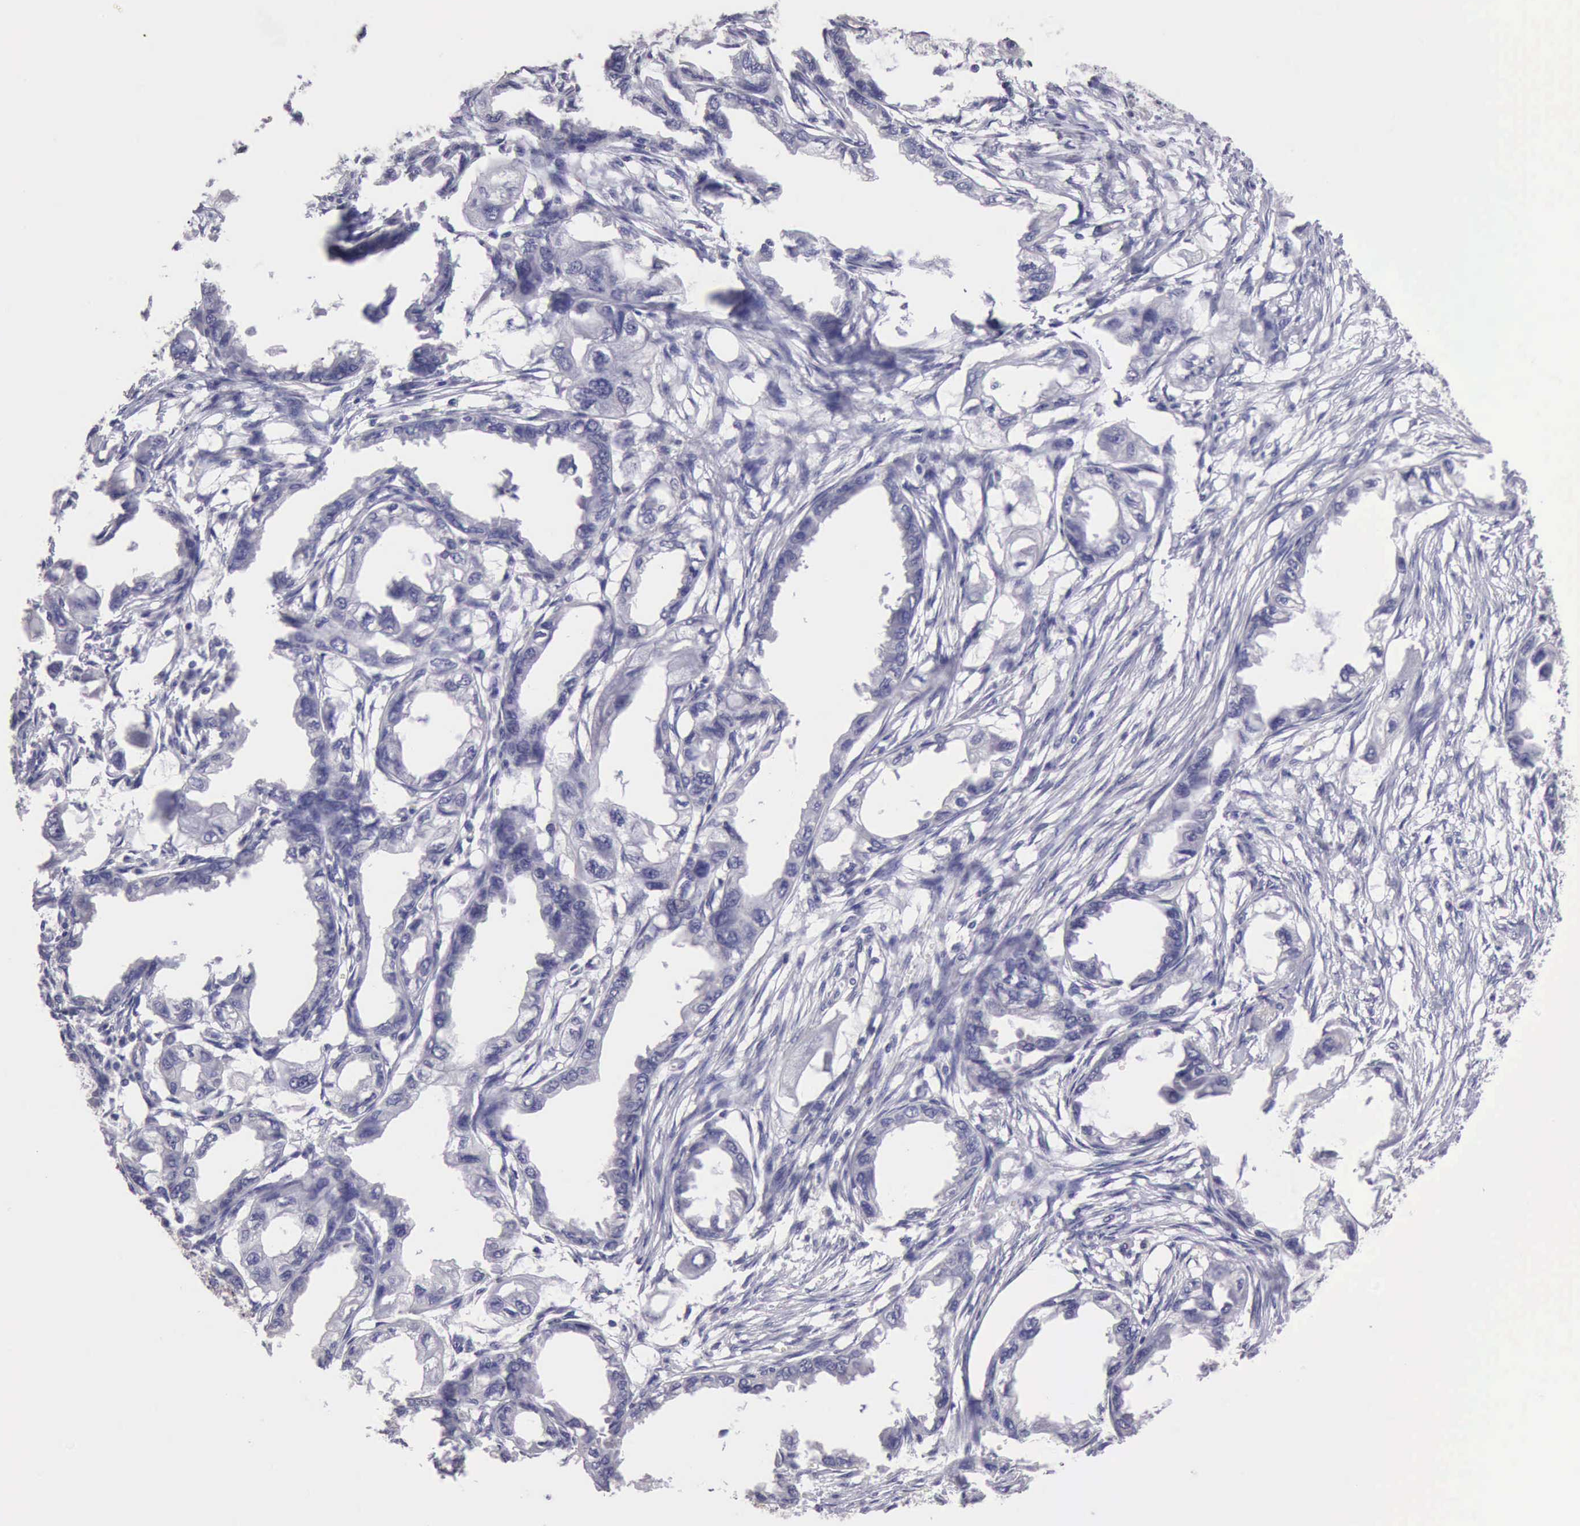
{"staining": {"intensity": "negative", "quantity": "none", "location": "none"}, "tissue": "endometrial cancer", "cell_type": "Tumor cells", "image_type": "cancer", "snomed": [{"axis": "morphology", "description": "Adenocarcinoma, NOS"}, {"axis": "topography", "description": "Endometrium"}], "caption": "This image is of adenocarcinoma (endometrial) stained with IHC to label a protein in brown with the nuclei are counter-stained blue. There is no expression in tumor cells.", "gene": "KCND1", "patient": {"sex": "female", "age": 67}}